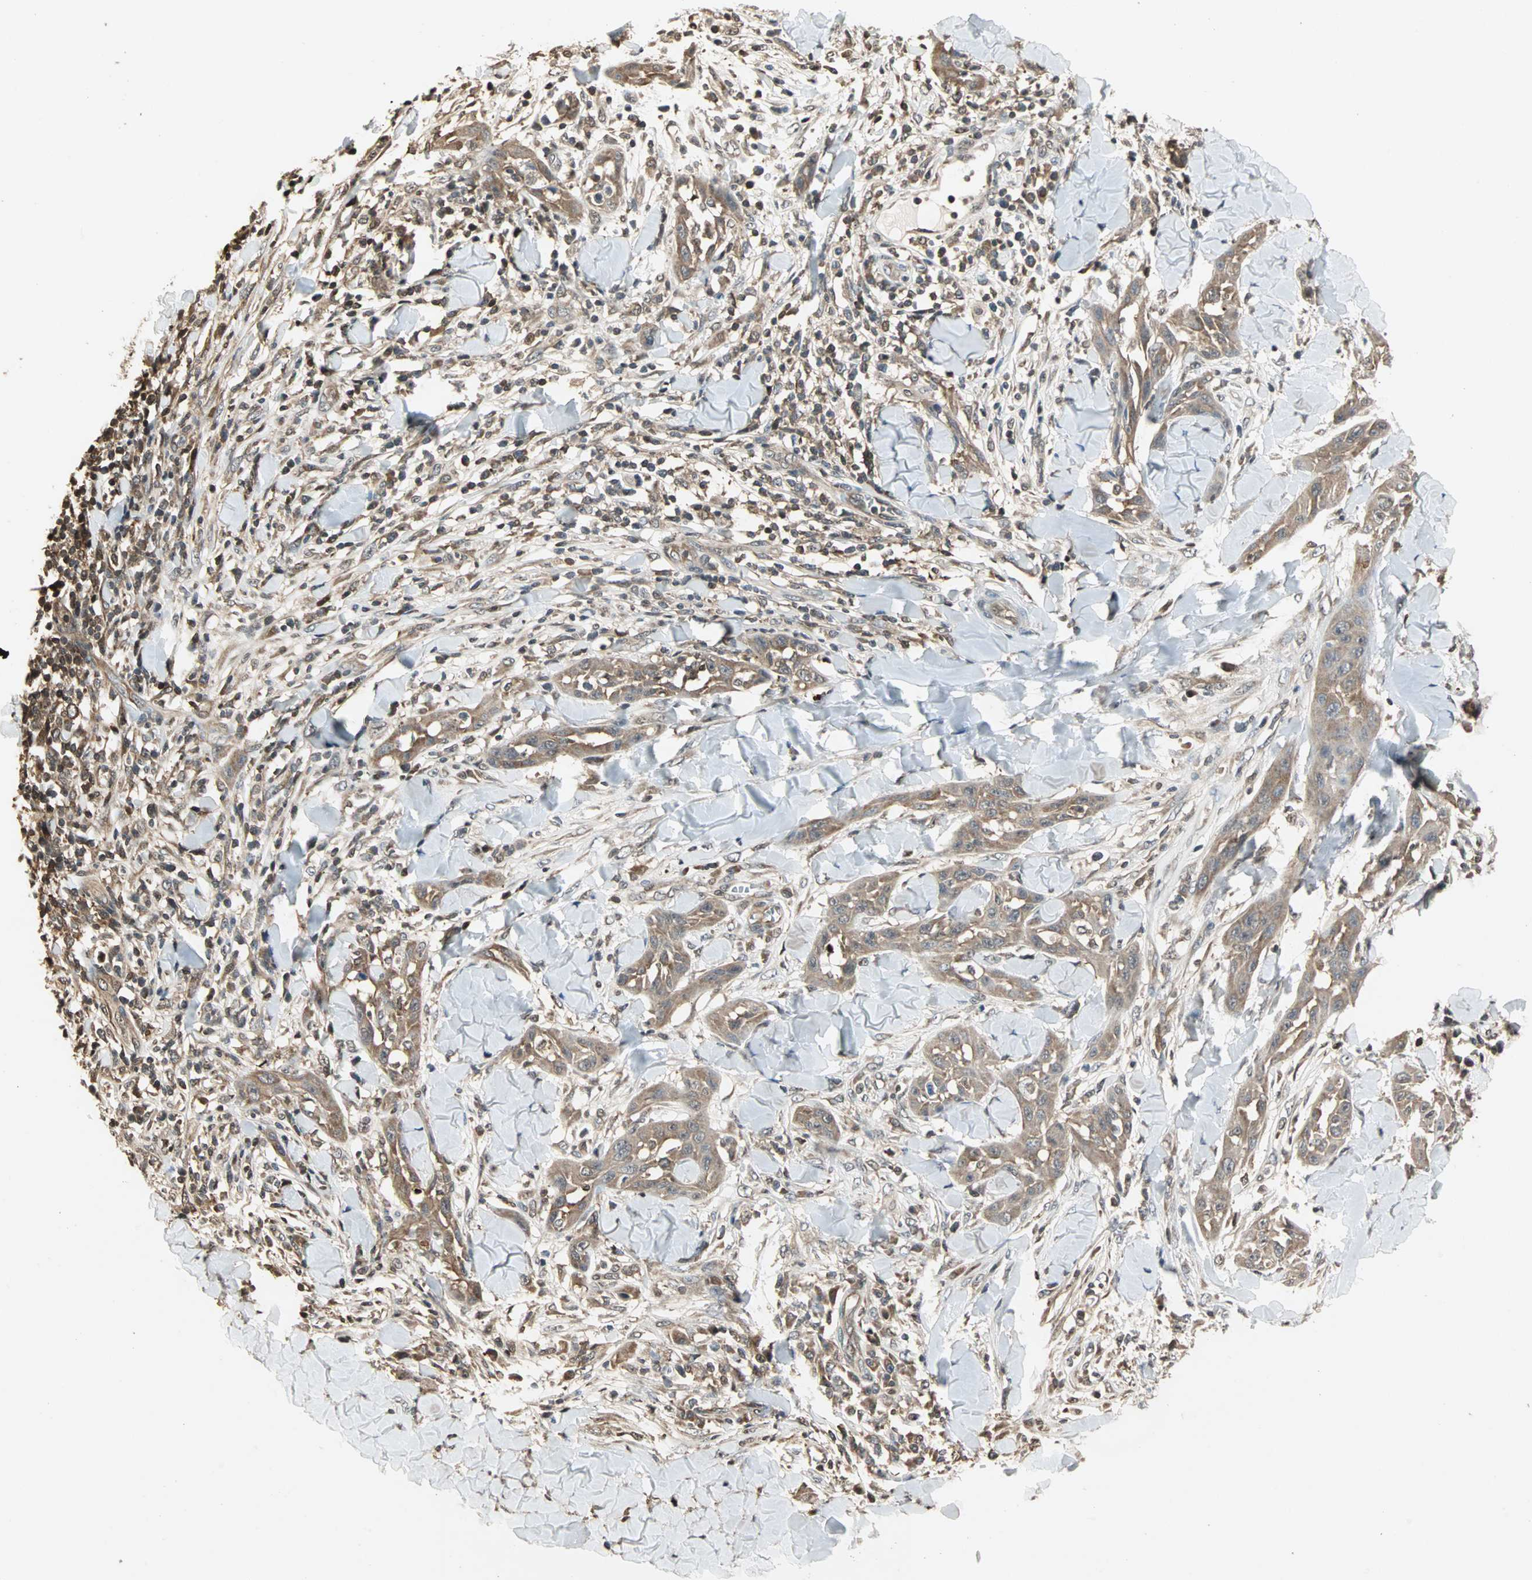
{"staining": {"intensity": "moderate", "quantity": ">75%", "location": "cytoplasmic/membranous"}, "tissue": "skin cancer", "cell_type": "Tumor cells", "image_type": "cancer", "snomed": [{"axis": "morphology", "description": "Squamous cell carcinoma, NOS"}, {"axis": "topography", "description": "Skin"}], "caption": "Skin squamous cell carcinoma stained with a brown dye shows moderate cytoplasmic/membranous positive staining in about >75% of tumor cells.", "gene": "DRG2", "patient": {"sex": "male", "age": 24}}